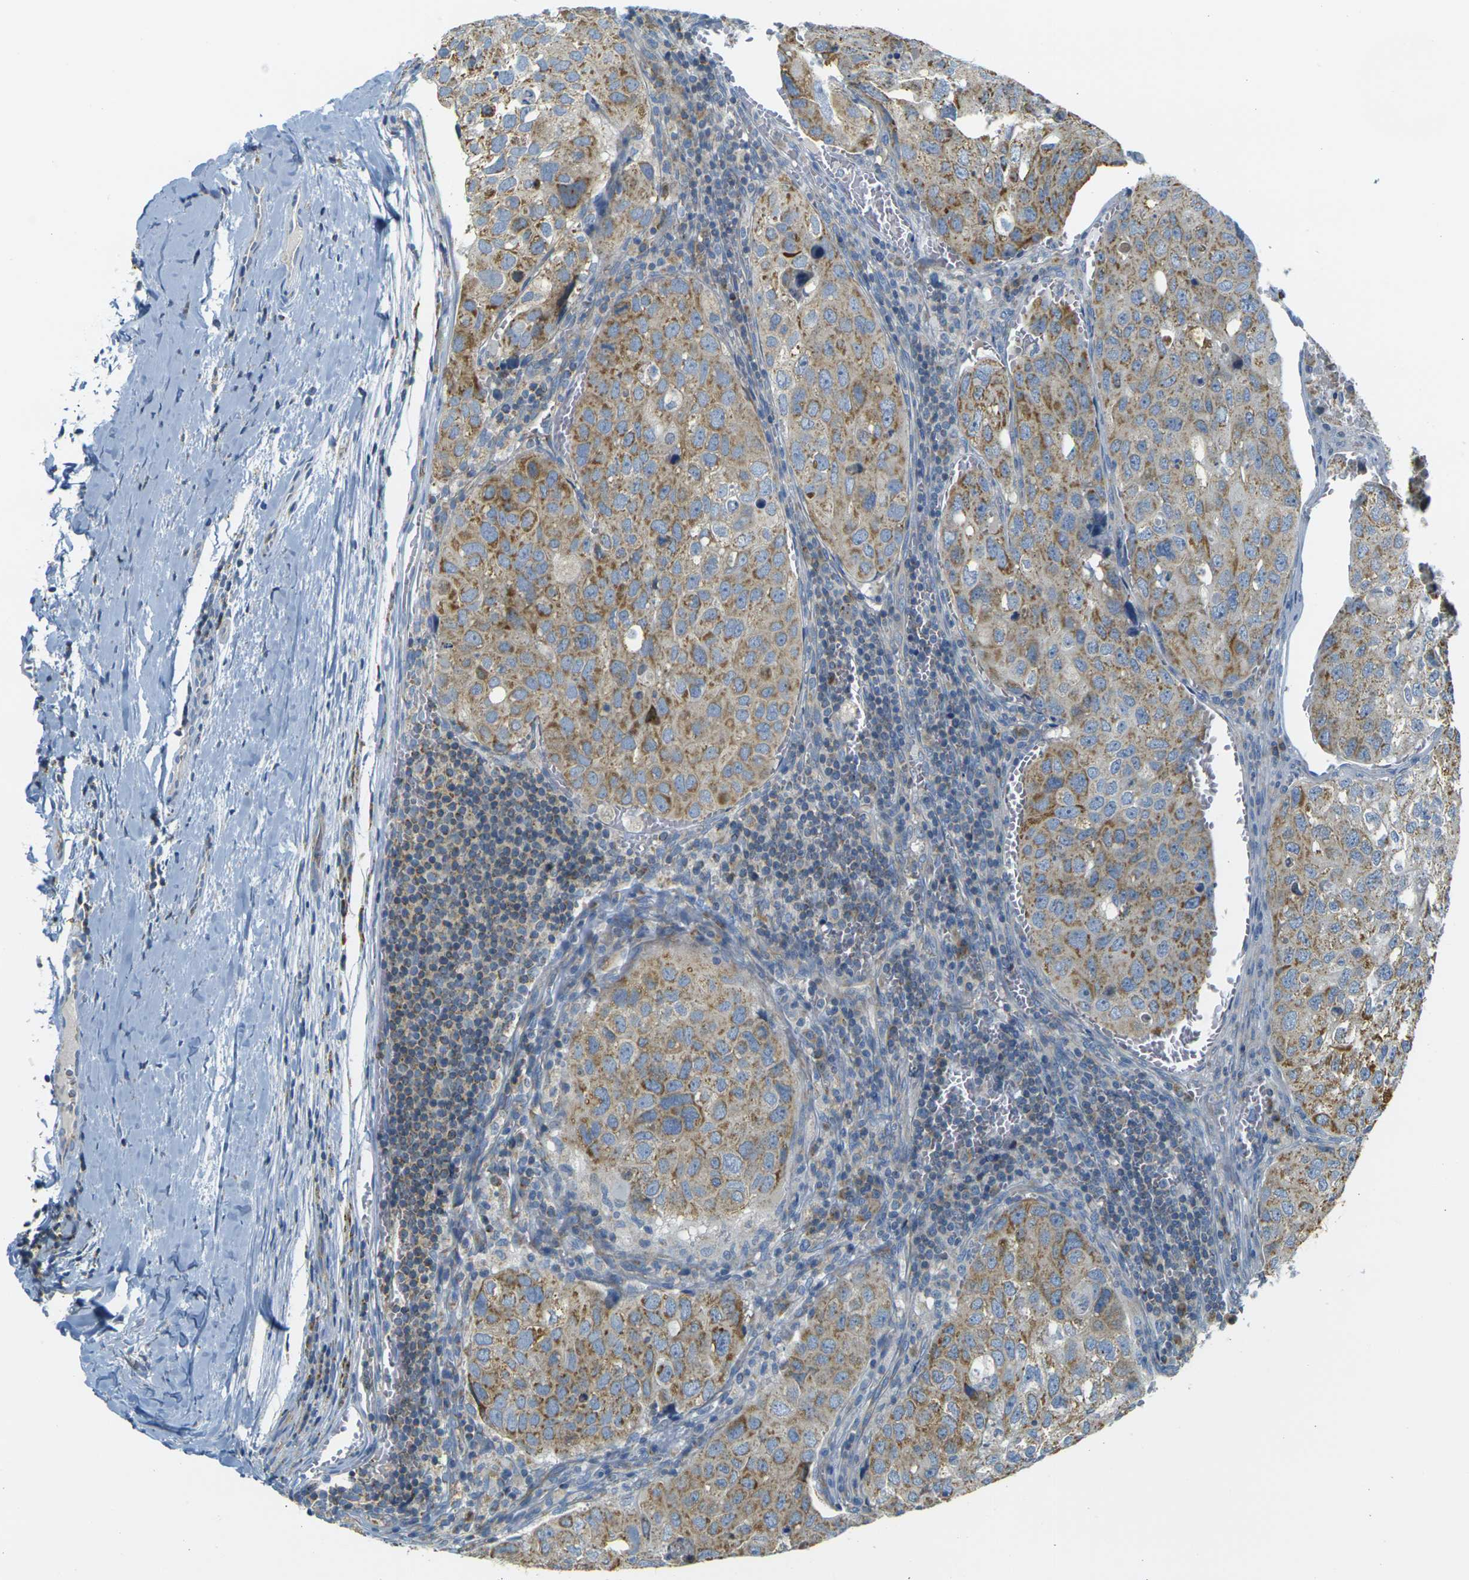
{"staining": {"intensity": "moderate", "quantity": ">75%", "location": "cytoplasmic/membranous"}, "tissue": "urothelial cancer", "cell_type": "Tumor cells", "image_type": "cancer", "snomed": [{"axis": "morphology", "description": "Urothelial carcinoma, High grade"}, {"axis": "topography", "description": "Lymph node"}, {"axis": "topography", "description": "Urinary bladder"}], "caption": "Protein positivity by IHC exhibits moderate cytoplasmic/membranous expression in approximately >75% of tumor cells in high-grade urothelial carcinoma.", "gene": "PARD6B", "patient": {"sex": "male", "age": 51}}